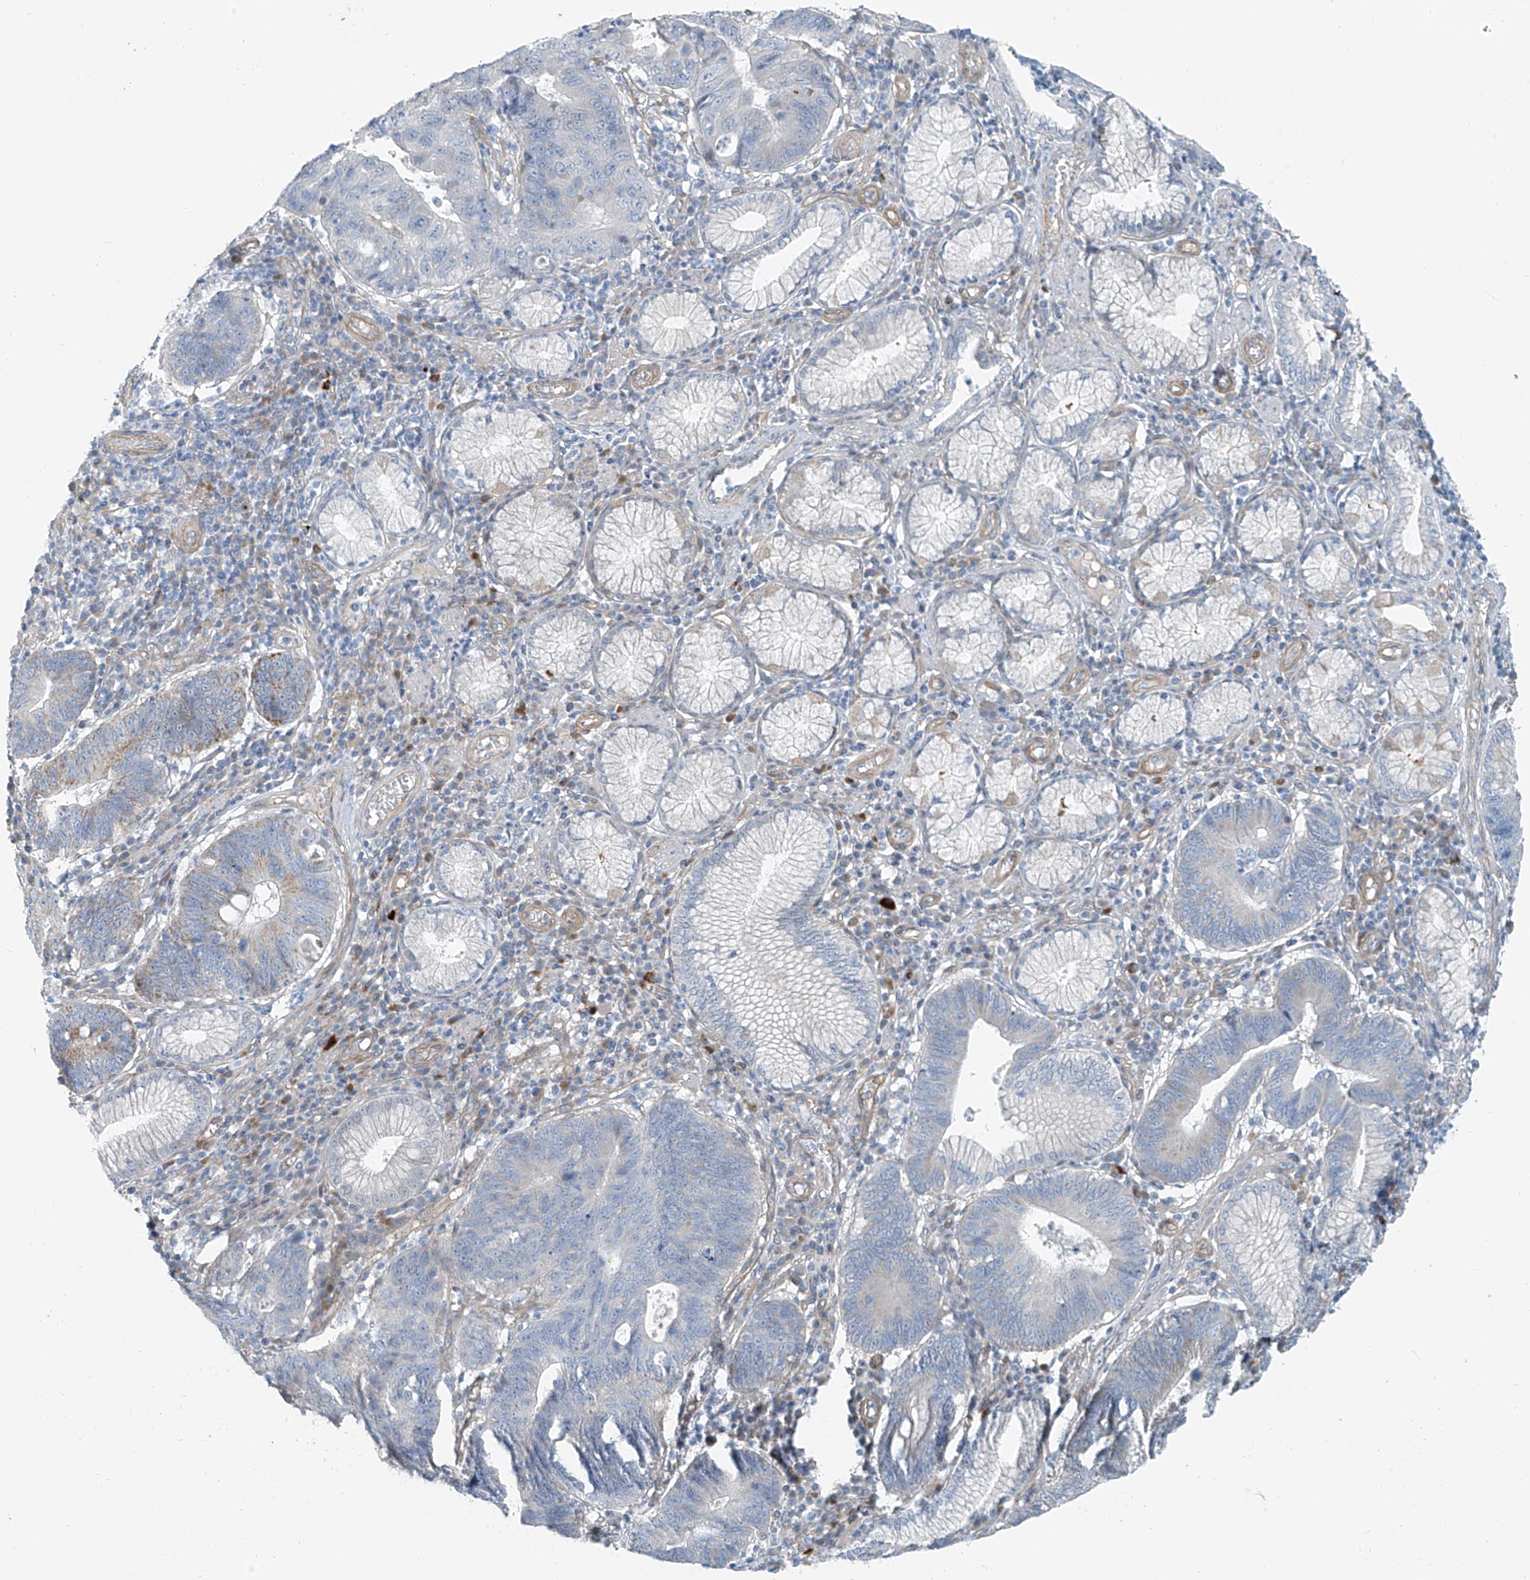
{"staining": {"intensity": "negative", "quantity": "none", "location": "none"}, "tissue": "stomach cancer", "cell_type": "Tumor cells", "image_type": "cancer", "snomed": [{"axis": "morphology", "description": "Adenocarcinoma, NOS"}, {"axis": "topography", "description": "Stomach"}], "caption": "Human adenocarcinoma (stomach) stained for a protein using immunohistochemistry (IHC) shows no staining in tumor cells.", "gene": "TNS2", "patient": {"sex": "male", "age": 59}}